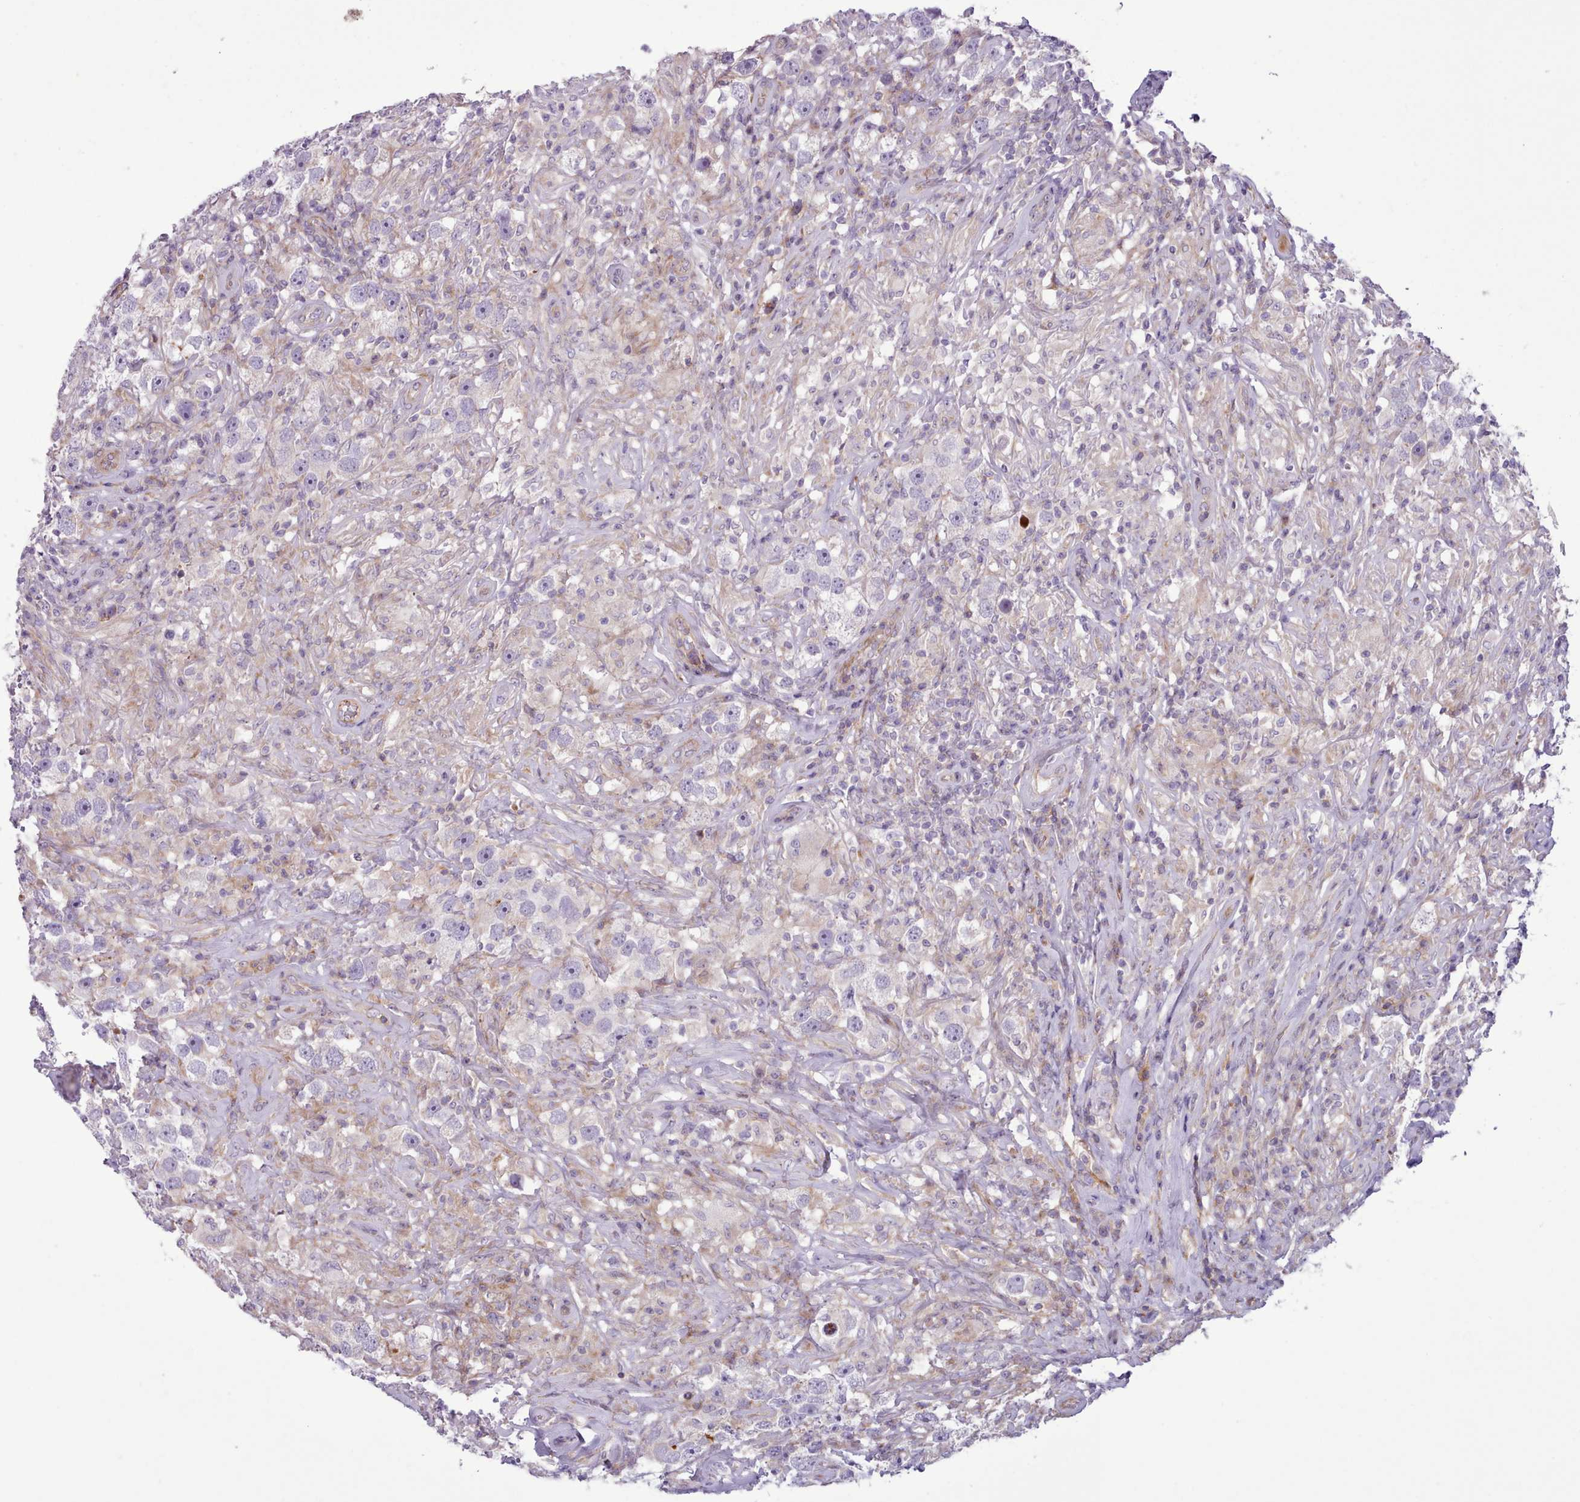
{"staining": {"intensity": "negative", "quantity": "none", "location": "none"}, "tissue": "testis cancer", "cell_type": "Tumor cells", "image_type": "cancer", "snomed": [{"axis": "morphology", "description": "Seminoma, NOS"}, {"axis": "topography", "description": "Testis"}], "caption": "The micrograph displays no significant staining in tumor cells of testis cancer (seminoma).", "gene": "TENT4B", "patient": {"sex": "male", "age": 49}}